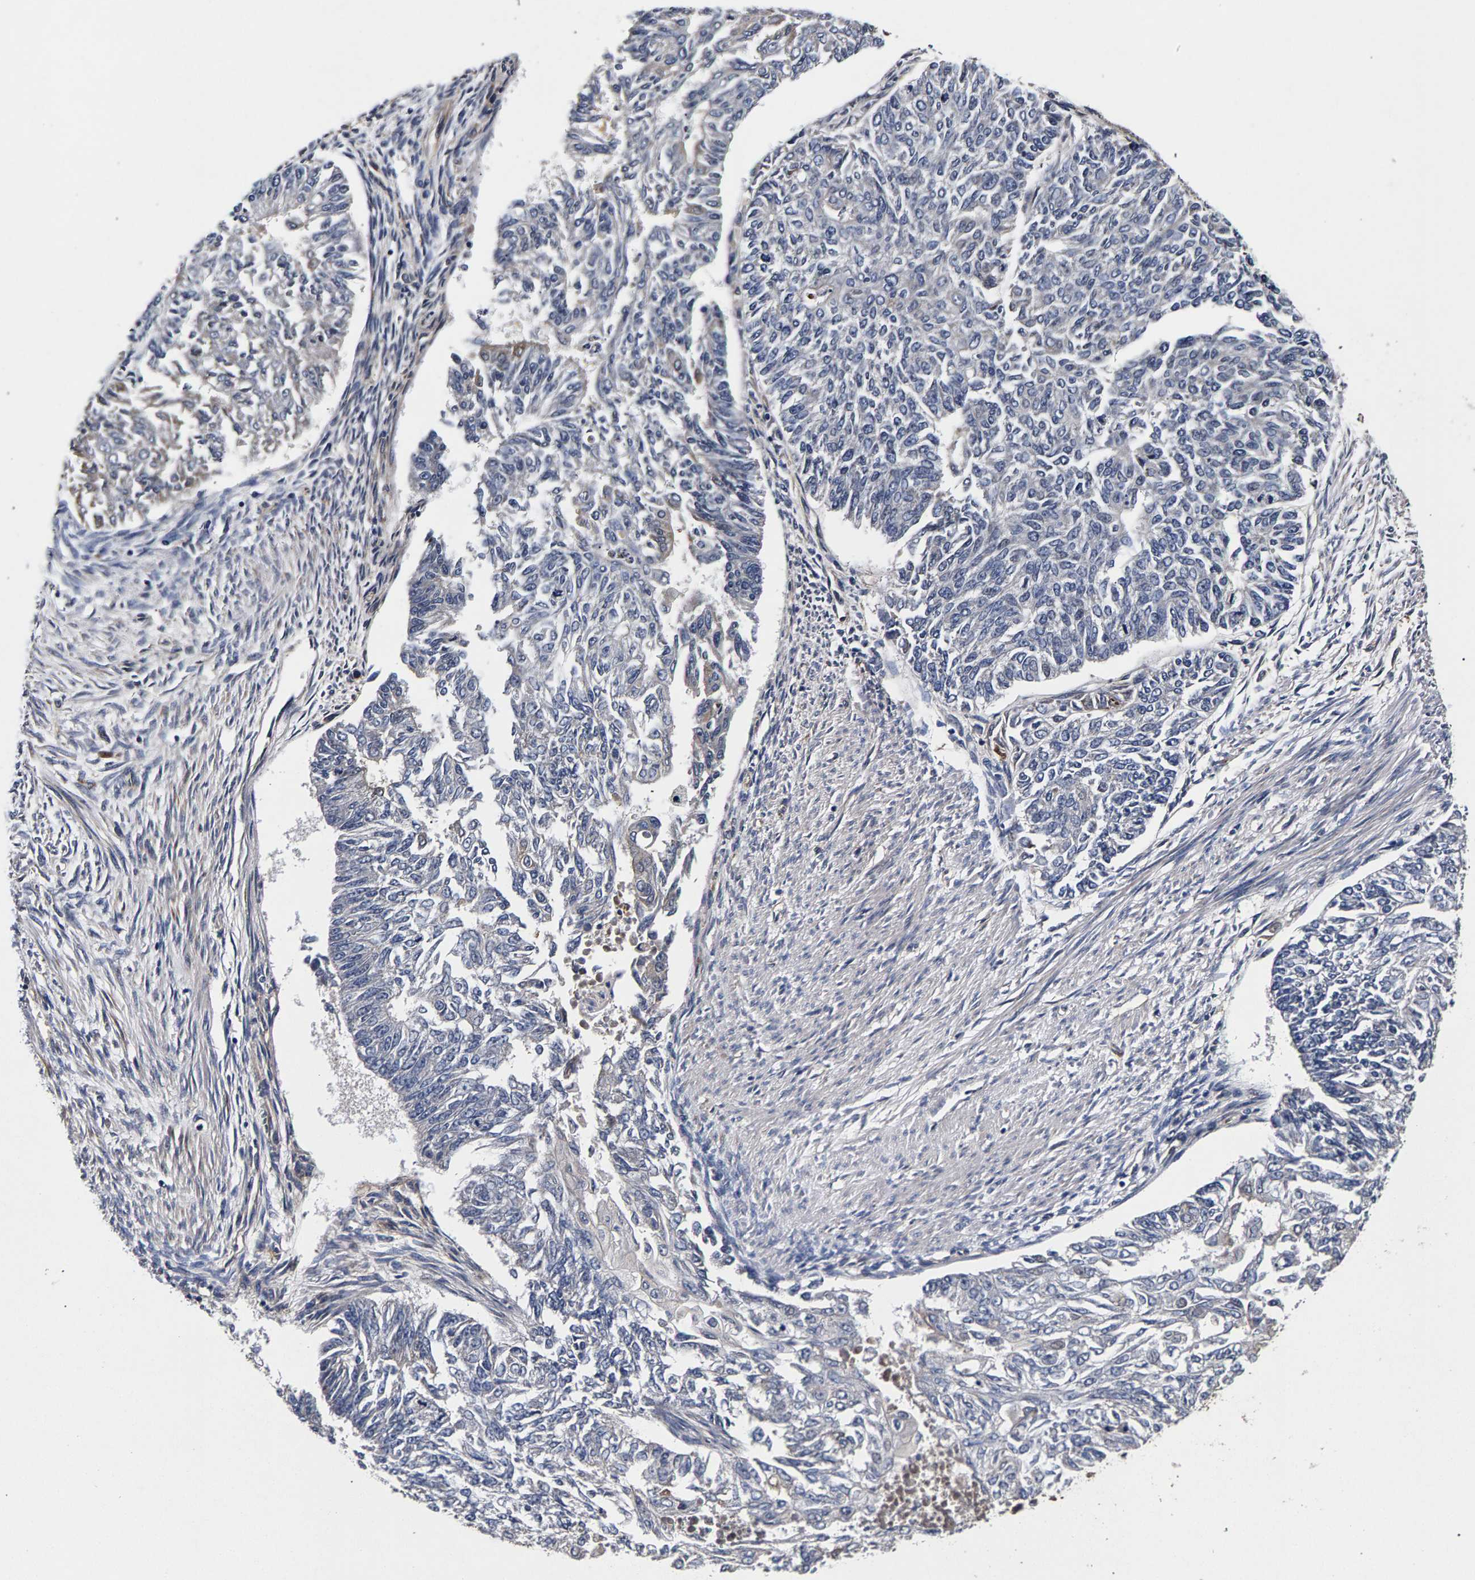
{"staining": {"intensity": "negative", "quantity": "none", "location": "none"}, "tissue": "endometrial cancer", "cell_type": "Tumor cells", "image_type": "cancer", "snomed": [{"axis": "morphology", "description": "Adenocarcinoma, NOS"}, {"axis": "topography", "description": "Endometrium"}], "caption": "High power microscopy image of an immunohistochemistry (IHC) histopathology image of adenocarcinoma (endometrial), revealing no significant positivity in tumor cells.", "gene": "MARCHF7", "patient": {"sex": "female", "age": 32}}